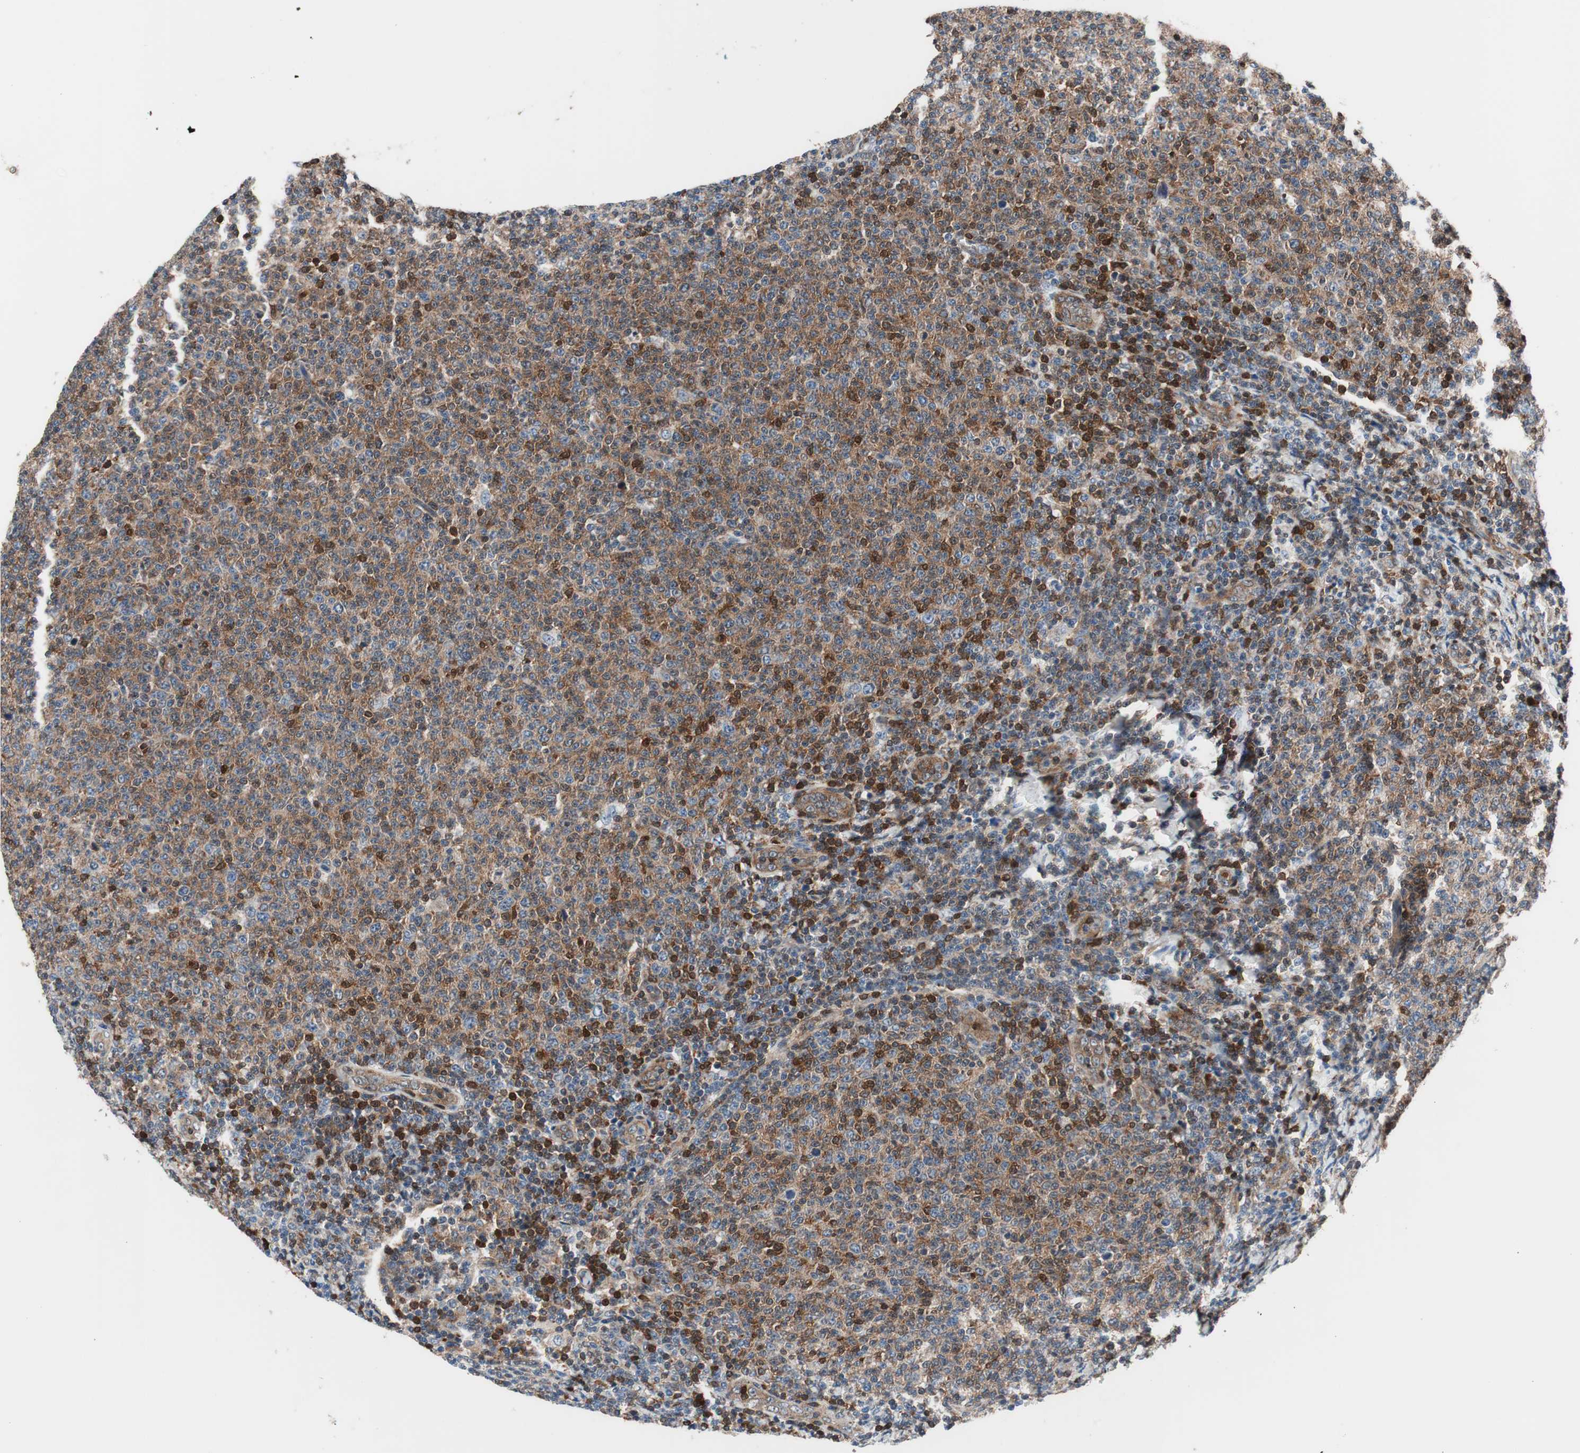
{"staining": {"intensity": "strong", "quantity": "25%-75%", "location": "cytoplasmic/membranous,nuclear"}, "tissue": "lymphoma", "cell_type": "Tumor cells", "image_type": "cancer", "snomed": [{"axis": "morphology", "description": "Malignant lymphoma, non-Hodgkin's type, Low grade"}, {"axis": "topography", "description": "Lymph node"}], "caption": "This micrograph displays immunohistochemistry (IHC) staining of low-grade malignant lymphoma, non-Hodgkin's type, with high strong cytoplasmic/membranous and nuclear expression in about 25%-75% of tumor cells.", "gene": "PRDX2", "patient": {"sex": "male", "age": 66}}